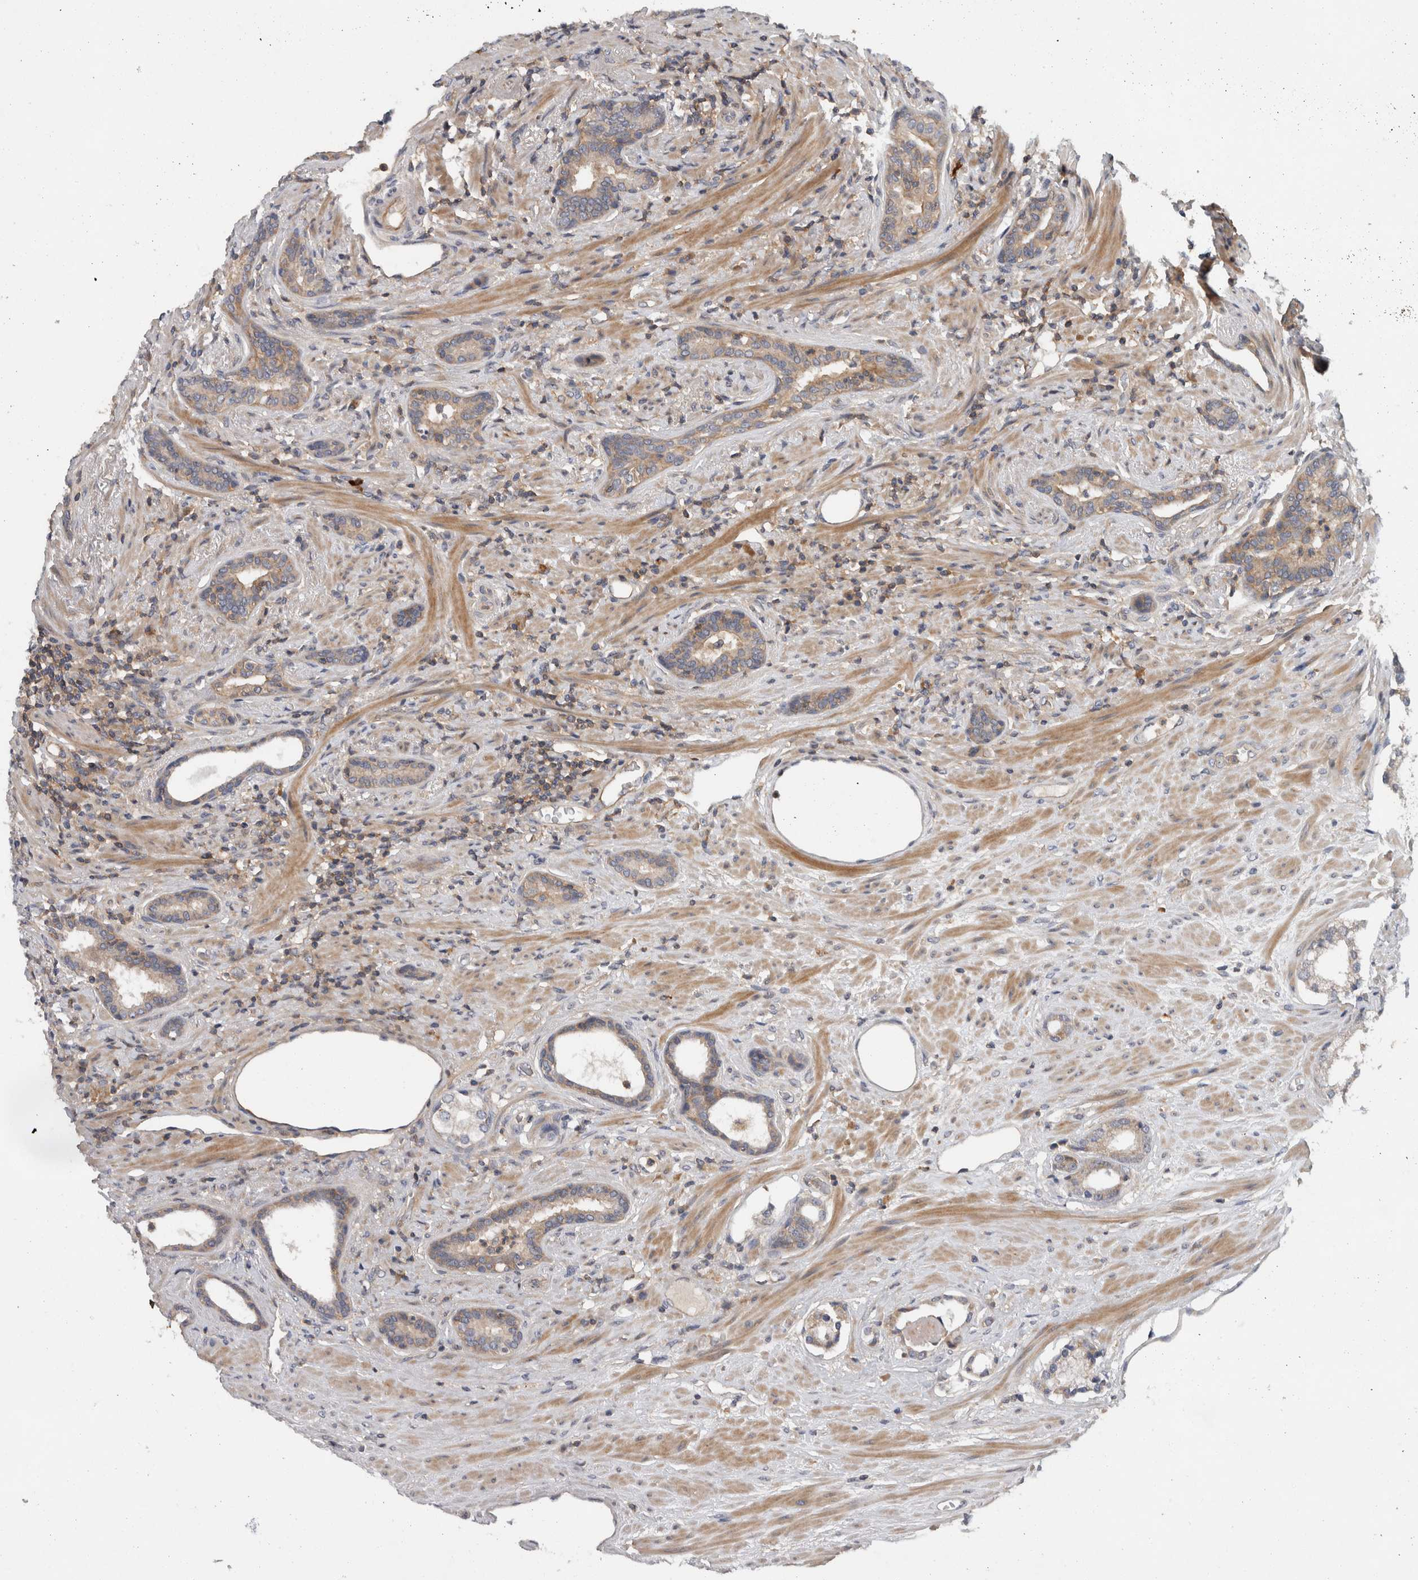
{"staining": {"intensity": "weak", "quantity": "<25%", "location": "cytoplasmic/membranous"}, "tissue": "prostate cancer", "cell_type": "Tumor cells", "image_type": "cancer", "snomed": [{"axis": "morphology", "description": "Adenocarcinoma, High grade"}, {"axis": "topography", "description": "Prostate"}], "caption": "Immunohistochemistry histopathology image of human prostate cancer (adenocarcinoma (high-grade)) stained for a protein (brown), which reveals no expression in tumor cells.", "gene": "SCARA5", "patient": {"sex": "male", "age": 71}}